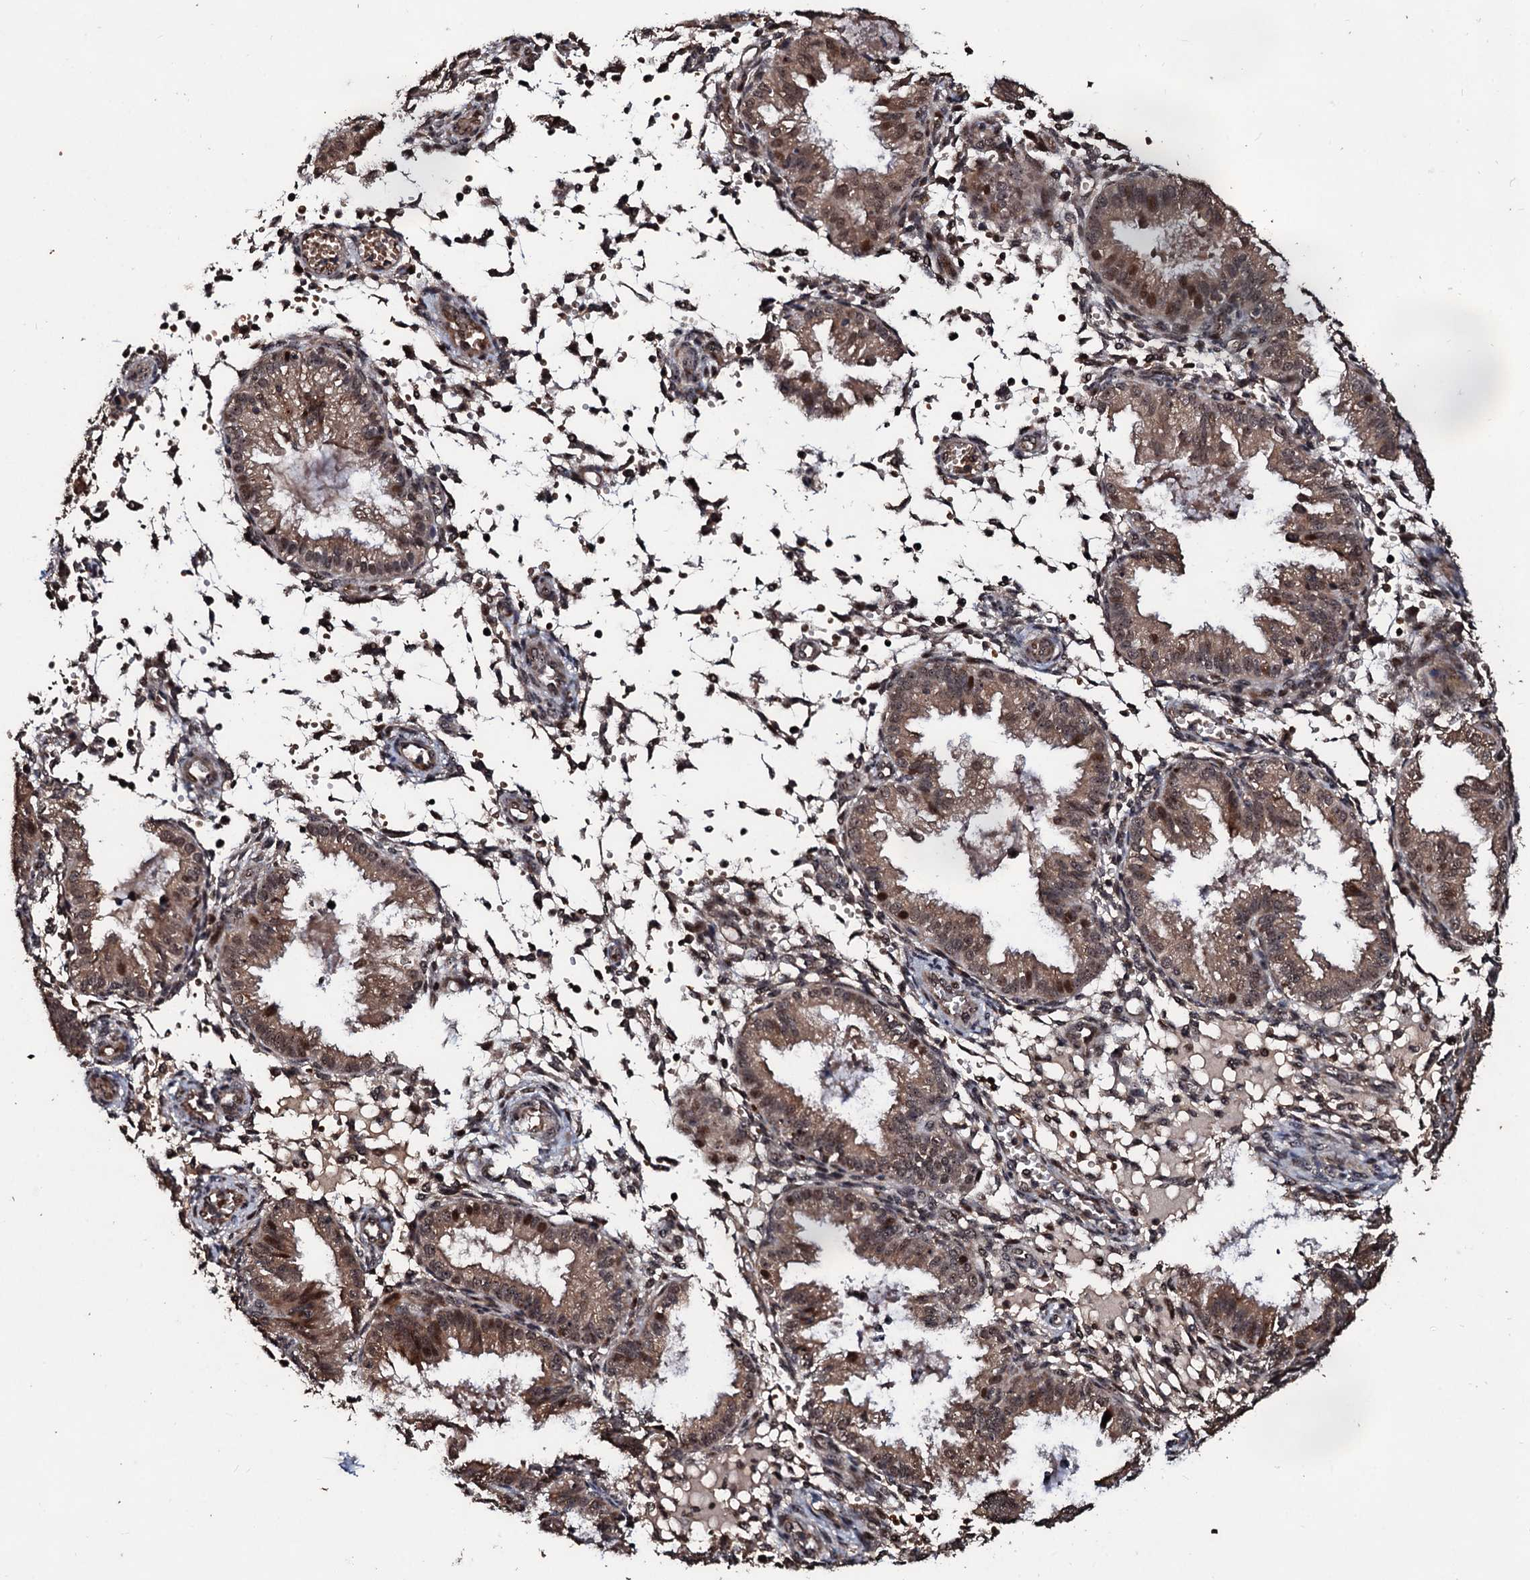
{"staining": {"intensity": "negative", "quantity": "none", "location": "none"}, "tissue": "endometrium", "cell_type": "Cells in endometrial stroma", "image_type": "normal", "snomed": [{"axis": "morphology", "description": "Normal tissue, NOS"}, {"axis": "topography", "description": "Endometrium"}], "caption": "A micrograph of human endometrium is negative for staining in cells in endometrial stroma.", "gene": "SUPT7L", "patient": {"sex": "female", "age": 33}}